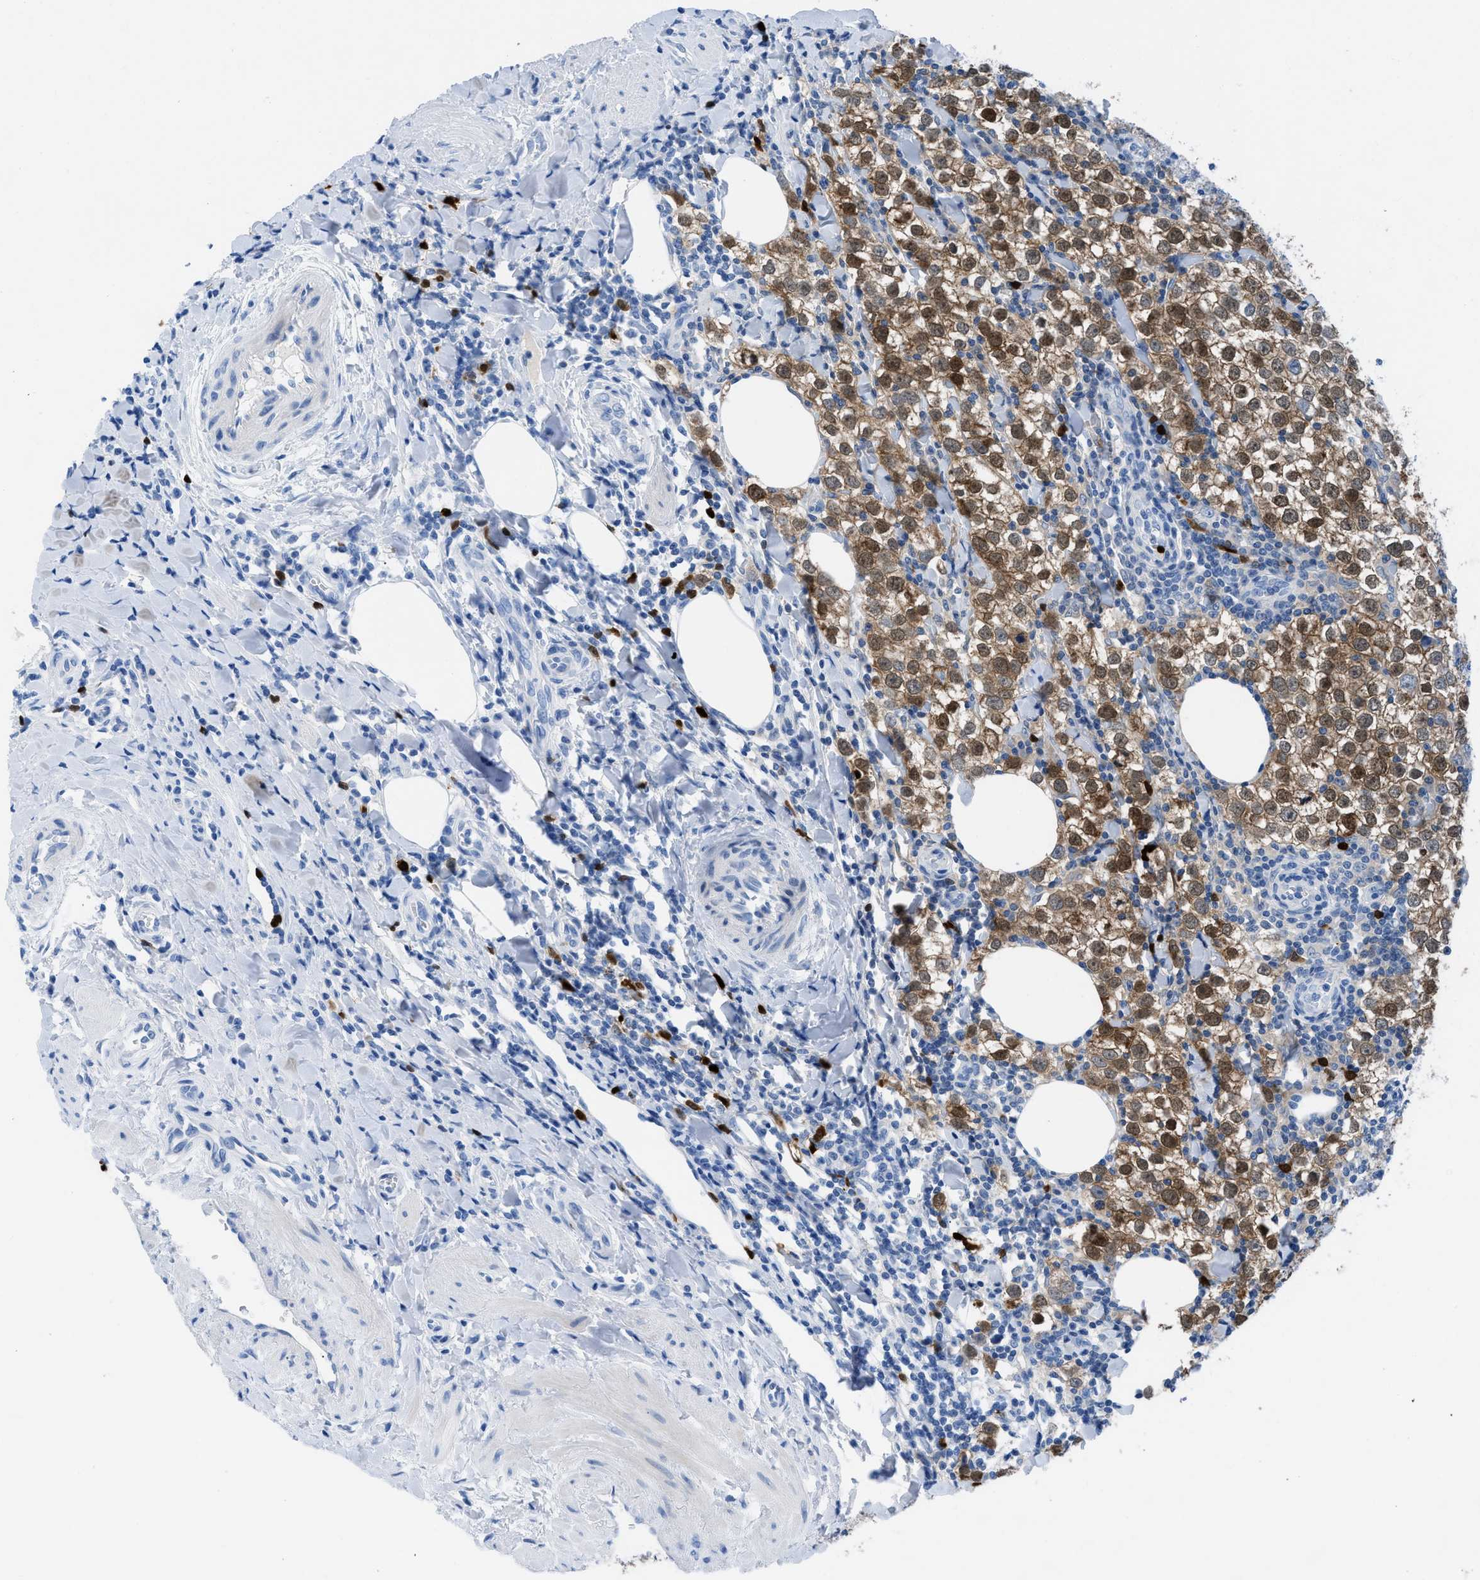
{"staining": {"intensity": "moderate", "quantity": "25%-75%", "location": "cytoplasmic/membranous,nuclear"}, "tissue": "testis cancer", "cell_type": "Tumor cells", "image_type": "cancer", "snomed": [{"axis": "morphology", "description": "Seminoma, NOS"}, {"axis": "morphology", "description": "Carcinoma, Embryonal, NOS"}, {"axis": "topography", "description": "Testis"}], "caption": "Testis embryonal carcinoma stained with a brown dye demonstrates moderate cytoplasmic/membranous and nuclear positive expression in approximately 25%-75% of tumor cells.", "gene": "TCL1A", "patient": {"sex": "male", "age": 36}}